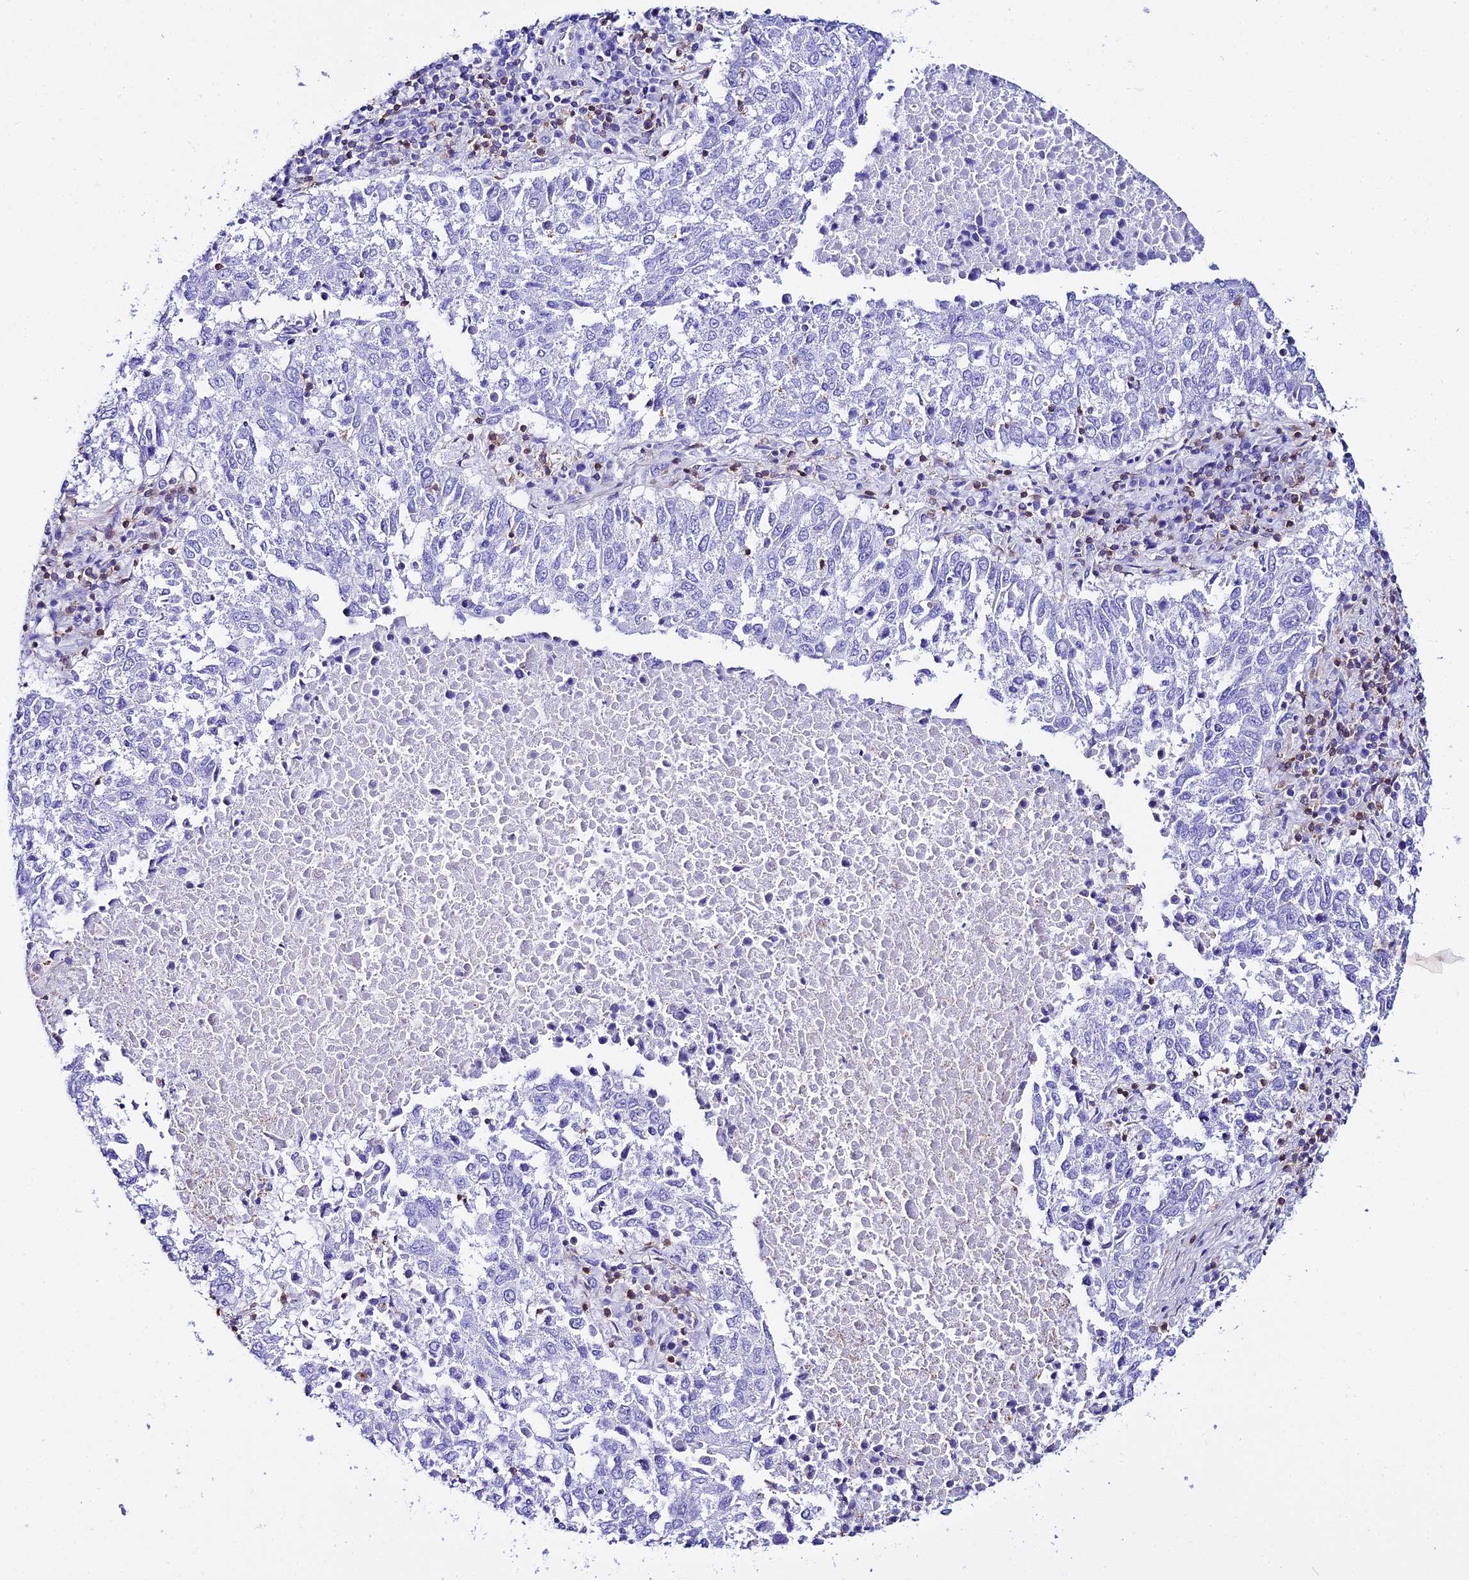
{"staining": {"intensity": "negative", "quantity": "none", "location": "none"}, "tissue": "lung cancer", "cell_type": "Tumor cells", "image_type": "cancer", "snomed": [{"axis": "morphology", "description": "Squamous cell carcinoma, NOS"}, {"axis": "topography", "description": "Lung"}], "caption": "IHC image of neoplastic tissue: lung squamous cell carcinoma stained with DAB (3,3'-diaminobenzidine) demonstrates no significant protein expression in tumor cells. (Brightfield microscopy of DAB immunohistochemistry (IHC) at high magnification).", "gene": "S100A16", "patient": {"sex": "male", "age": 73}}